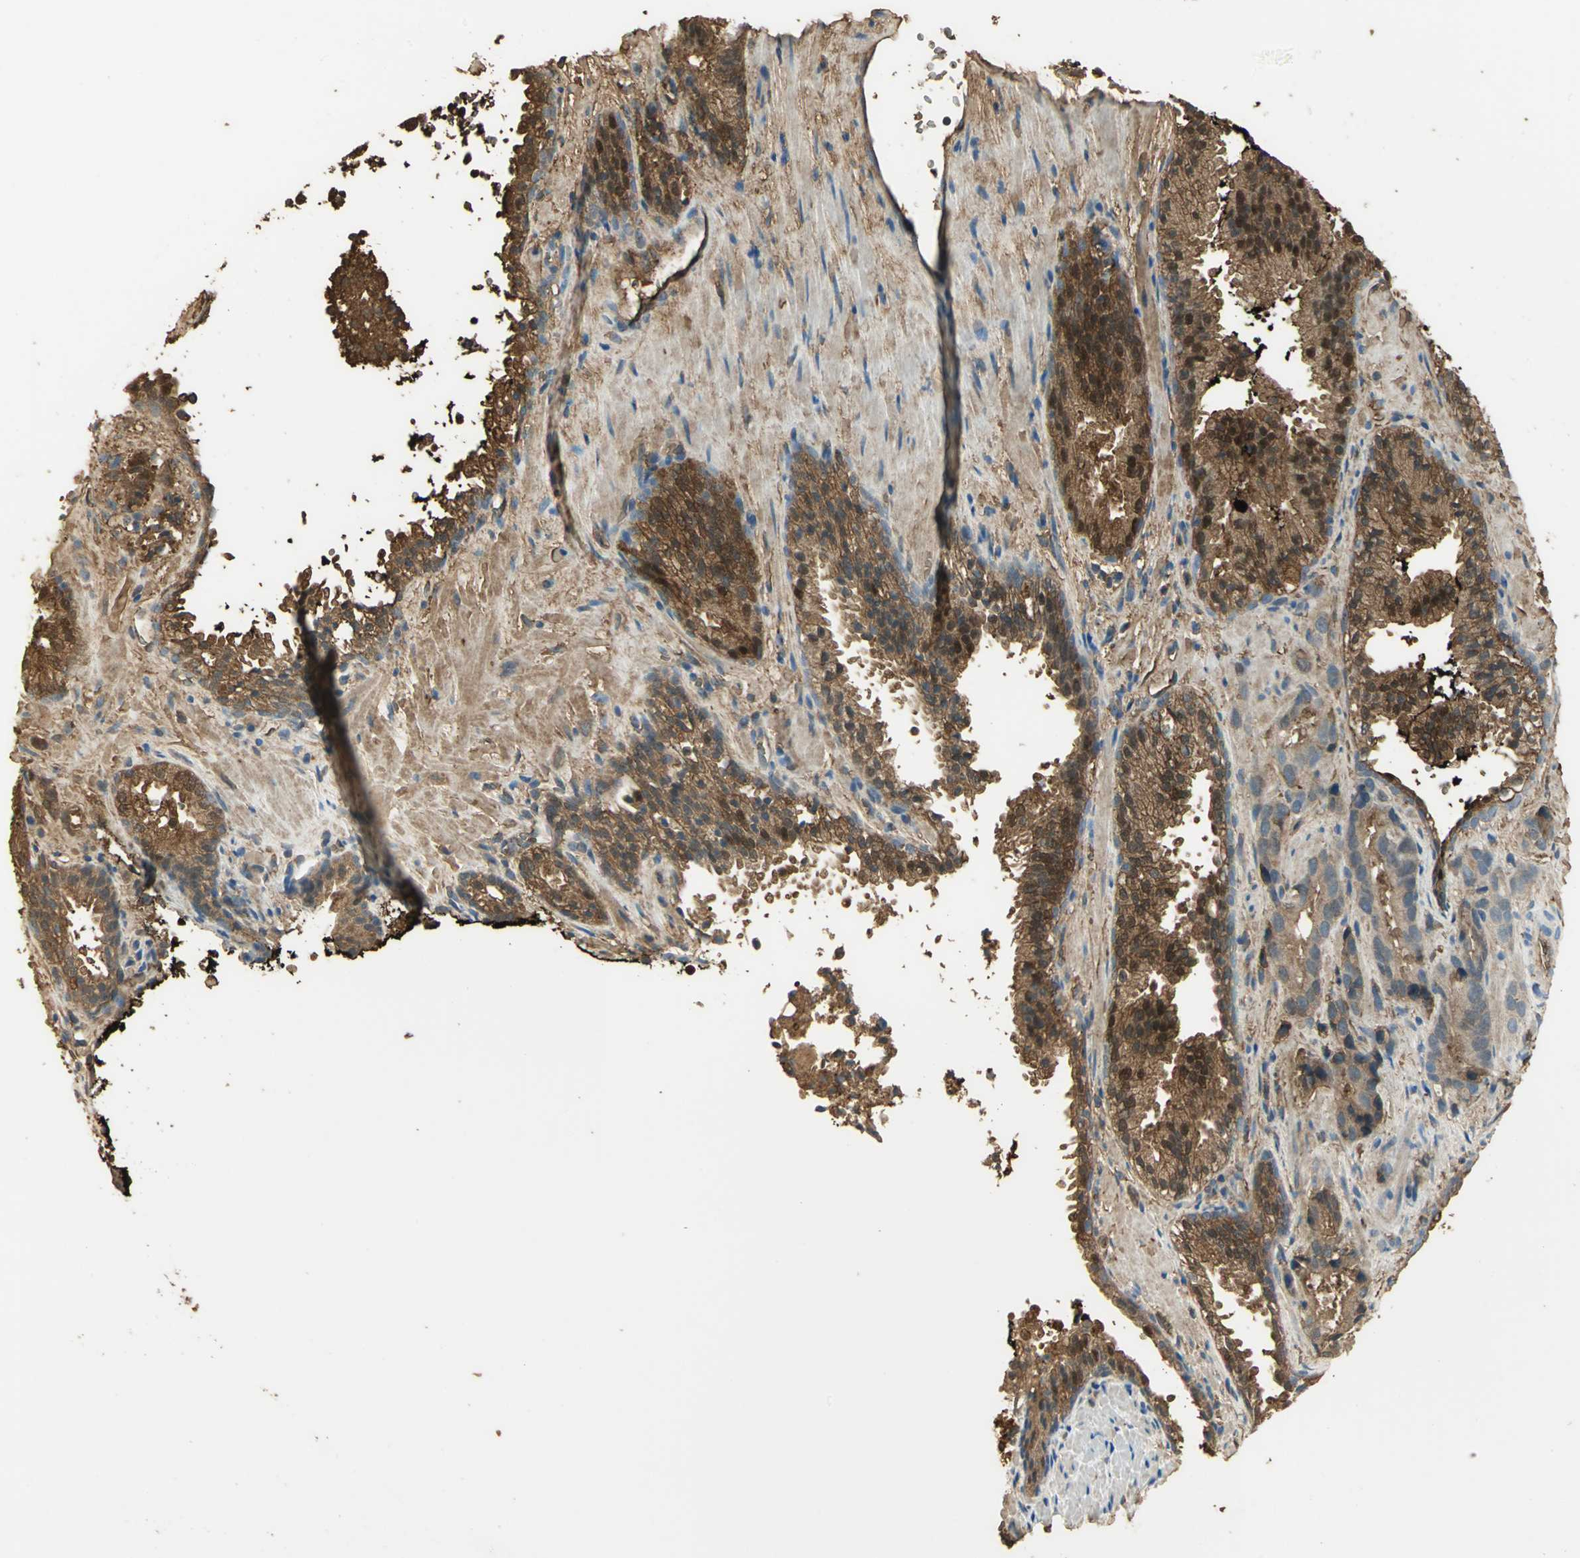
{"staining": {"intensity": "strong", "quantity": ">75%", "location": "cytoplasmic/membranous,nuclear"}, "tissue": "prostate cancer", "cell_type": "Tumor cells", "image_type": "cancer", "snomed": [{"axis": "morphology", "description": "Adenocarcinoma, High grade"}, {"axis": "topography", "description": "Prostate"}], "caption": "Prostate cancer stained with a brown dye demonstrates strong cytoplasmic/membranous and nuclear positive staining in about >75% of tumor cells.", "gene": "DDAH1", "patient": {"sex": "male", "age": 58}}